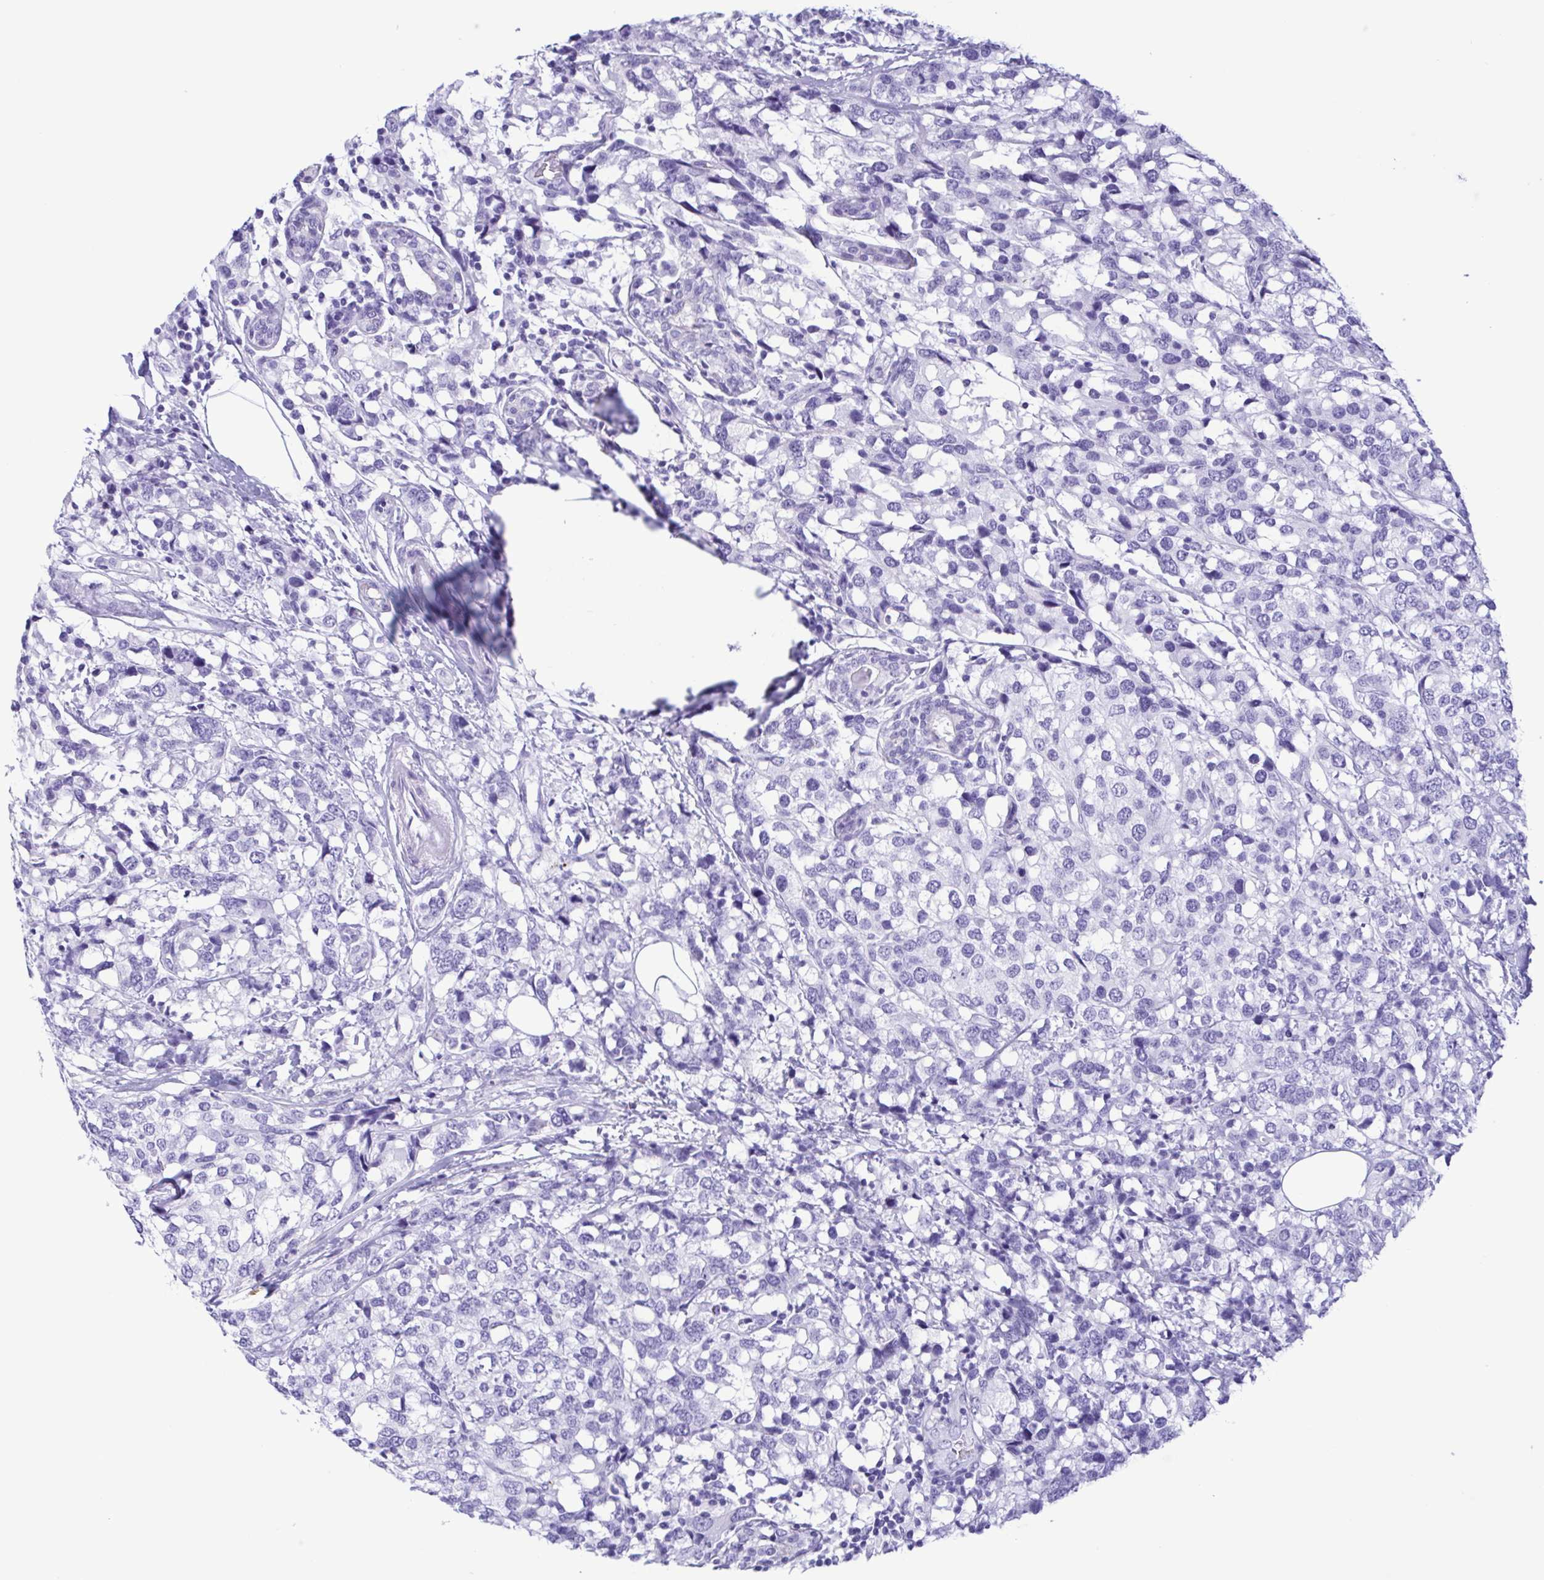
{"staining": {"intensity": "negative", "quantity": "none", "location": "none"}, "tissue": "breast cancer", "cell_type": "Tumor cells", "image_type": "cancer", "snomed": [{"axis": "morphology", "description": "Lobular carcinoma"}, {"axis": "topography", "description": "Breast"}], "caption": "Human lobular carcinoma (breast) stained for a protein using immunohistochemistry exhibits no staining in tumor cells.", "gene": "TSPY2", "patient": {"sex": "female", "age": 59}}